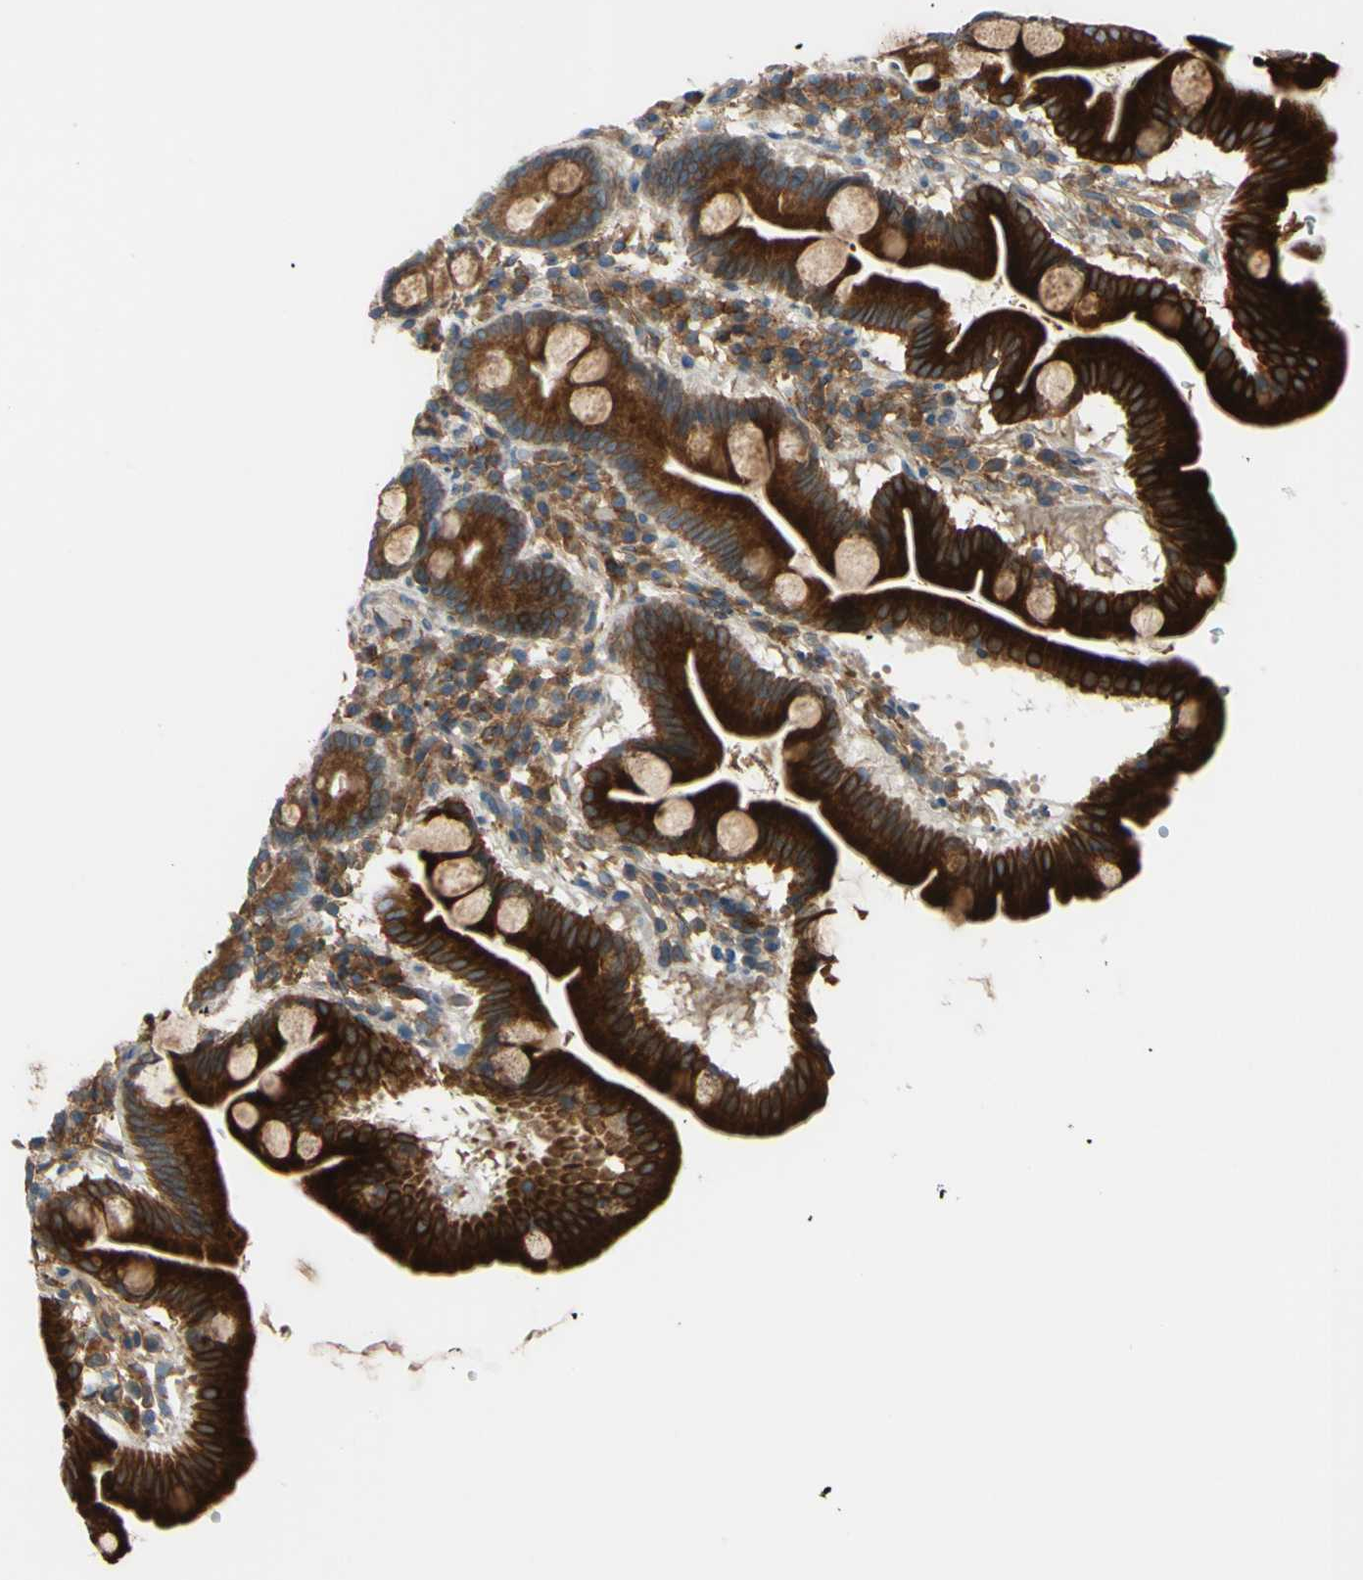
{"staining": {"intensity": "strong", "quantity": "25%-75%", "location": "cytoplasmic/membranous"}, "tissue": "duodenum", "cell_type": "Glandular cells", "image_type": "normal", "snomed": [{"axis": "morphology", "description": "Normal tissue, NOS"}, {"axis": "topography", "description": "Duodenum"}], "caption": "Duodenum stained for a protein shows strong cytoplasmic/membranous positivity in glandular cells. (Brightfield microscopy of DAB IHC at high magnification).", "gene": "POR", "patient": {"sex": "male", "age": 50}}